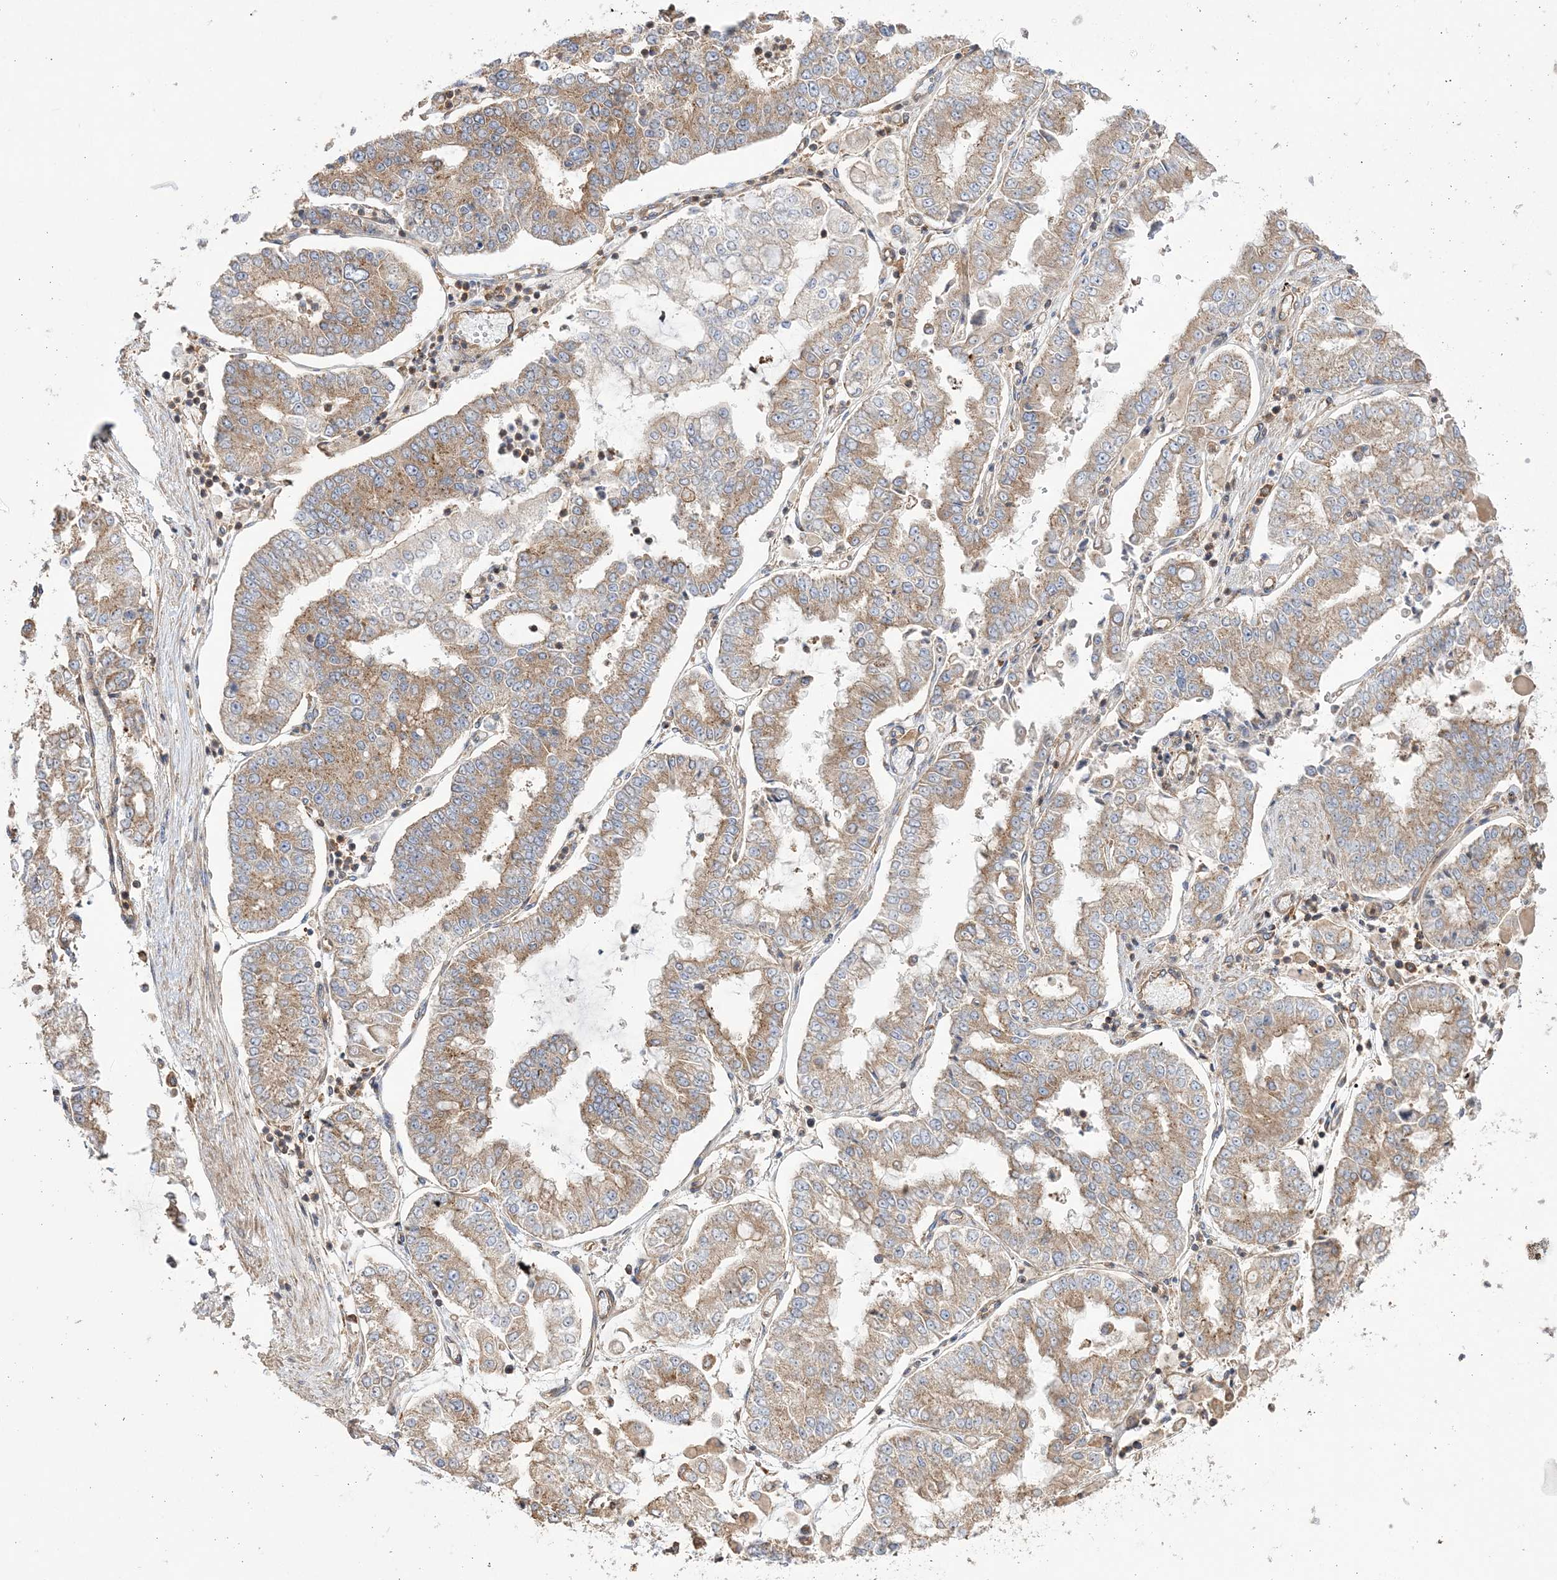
{"staining": {"intensity": "weak", "quantity": ">75%", "location": "cytoplasmic/membranous"}, "tissue": "stomach cancer", "cell_type": "Tumor cells", "image_type": "cancer", "snomed": [{"axis": "morphology", "description": "Adenocarcinoma, NOS"}, {"axis": "topography", "description": "Stomach"}], "caption": "Stomach cancer stained with a brown dye displays weak cytoplasmic/membranous positive staining in about >75% of tumor cells.", "gene": "TBC1D5", "patient": {"sex": "male", "age": 76}}